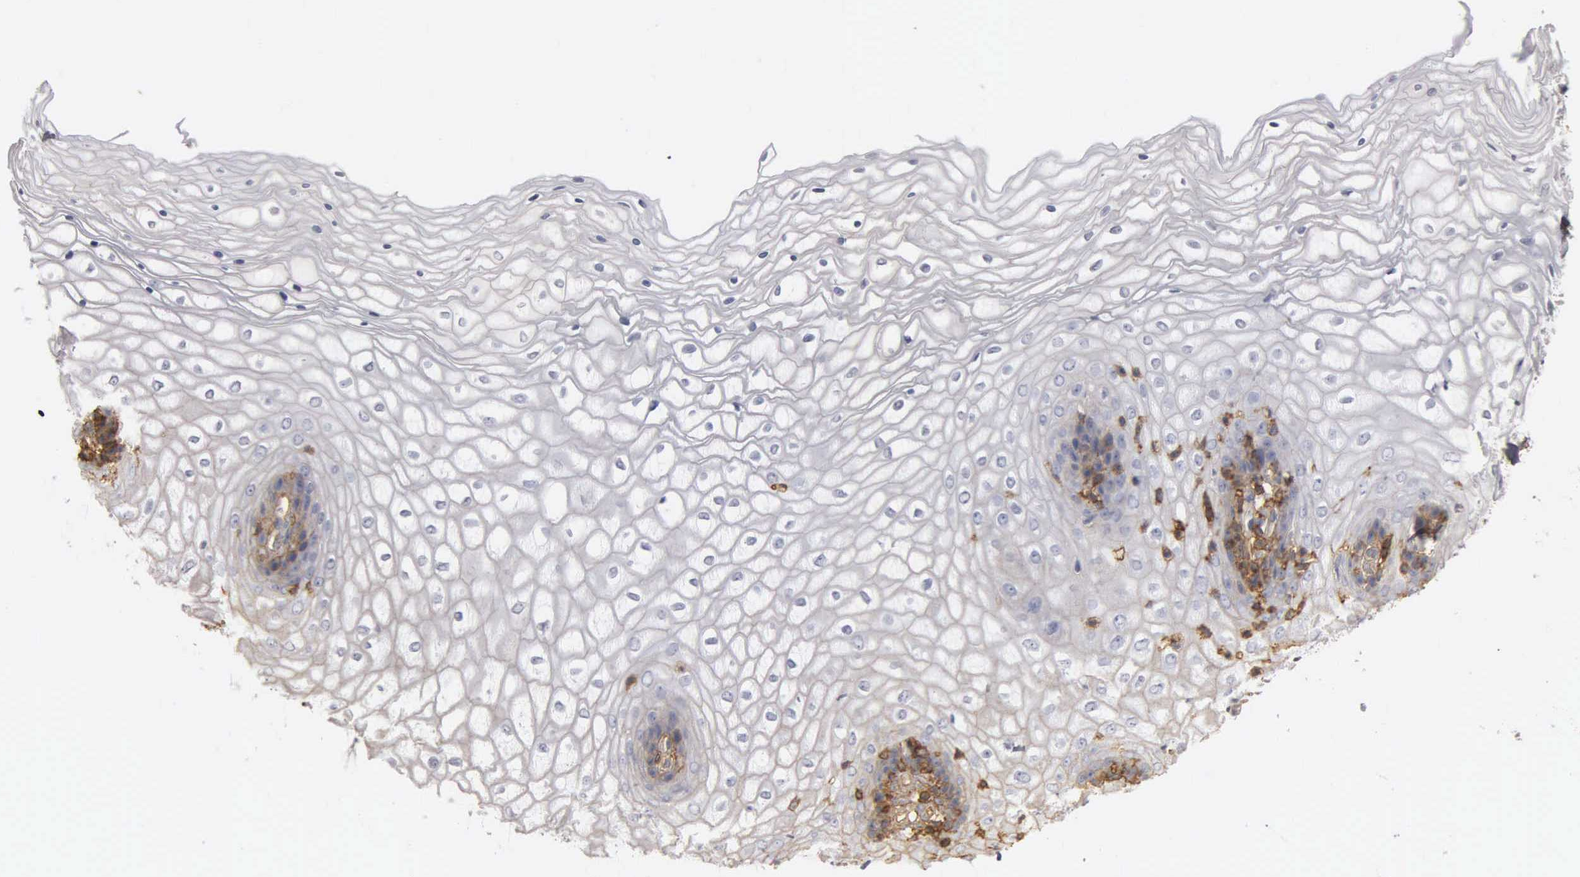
{"staining": {"intensity": "moderate", "quantity": "25%-75%", "location": "cytoplasmic/membranous"}, "tissue": "vagina", "cell_type": "Squamous epithelial cells", "image_type": "normal", "snomed": [{"axis": "morphology", "description": "Normal tissue, NOS"}, {"axis": "topography", "description": "Vagina"}], "caption": "Approximately 25%-75% of squamous epithelial cells in benign vagina reveal moderate cytoplasmic/membranous protein expression as visualized by brown immunohistochemical staining.", "gene": "CD99", "patient": {"sex": "female", "age": 34}}